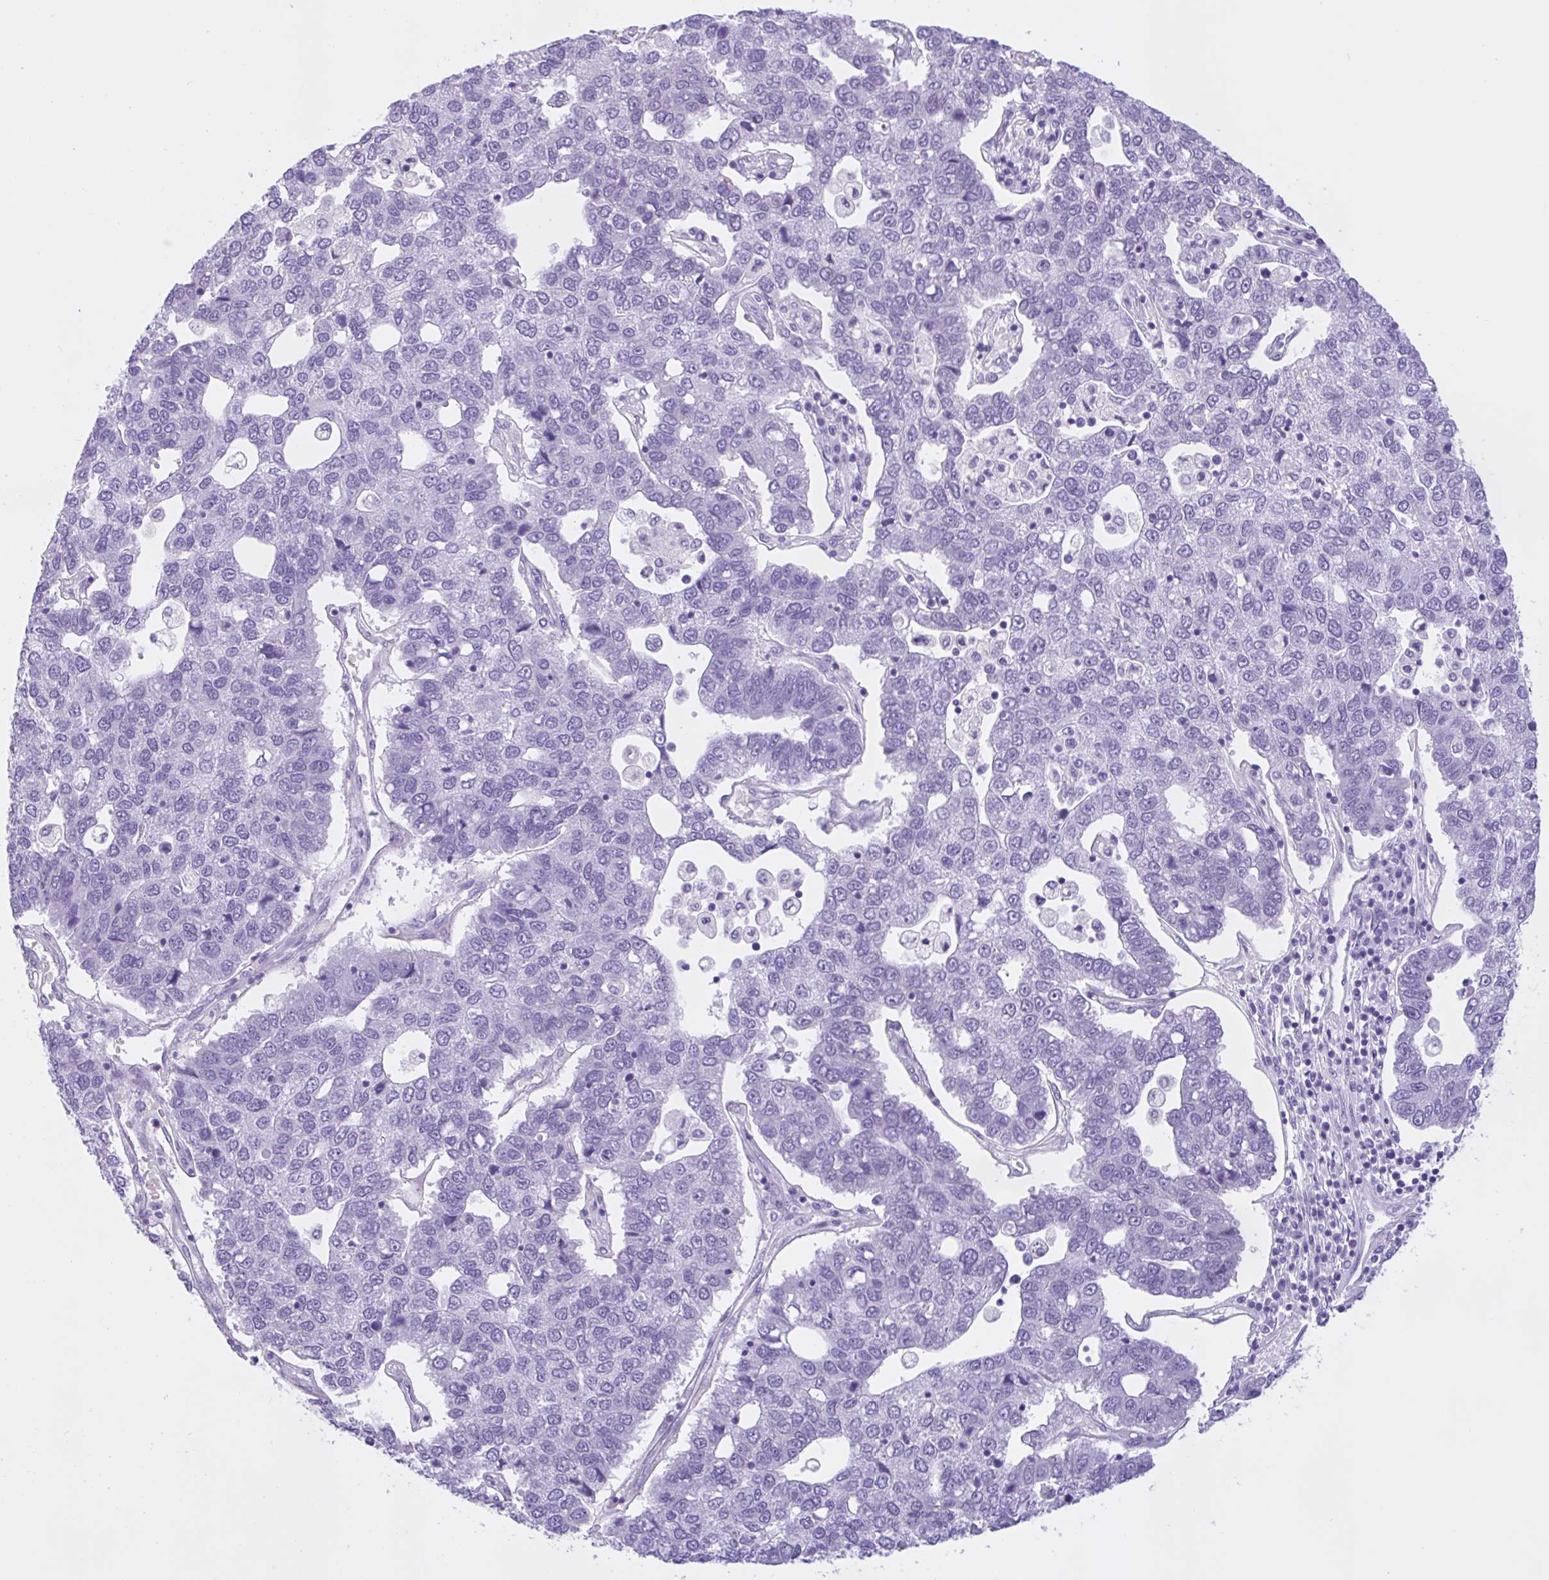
{"staining": {"intensity": "negative", "quantity": "none", "location": "none"}, "tissue": "pancreatic cancer", "cell_type": "Tumor cells", "image_type": "cancer", "snomed": [{"axis": "morphology", "description": "Adenocarcinoma, NOS"}, {"axis": "topography", "description": "Pancreas"}], "caption": "Immunohistochemistry (IHC) of human pancreatic adenocarcinoma shows no positivity in tumor cells. The staining was performed using DAB to visualize the protein expression in brown, while the nuclei were stained in blue with hematoxylin (Magnification: 20x).", "gene": "ZNF319", "patient": {"sex": "female", "age": 61}}